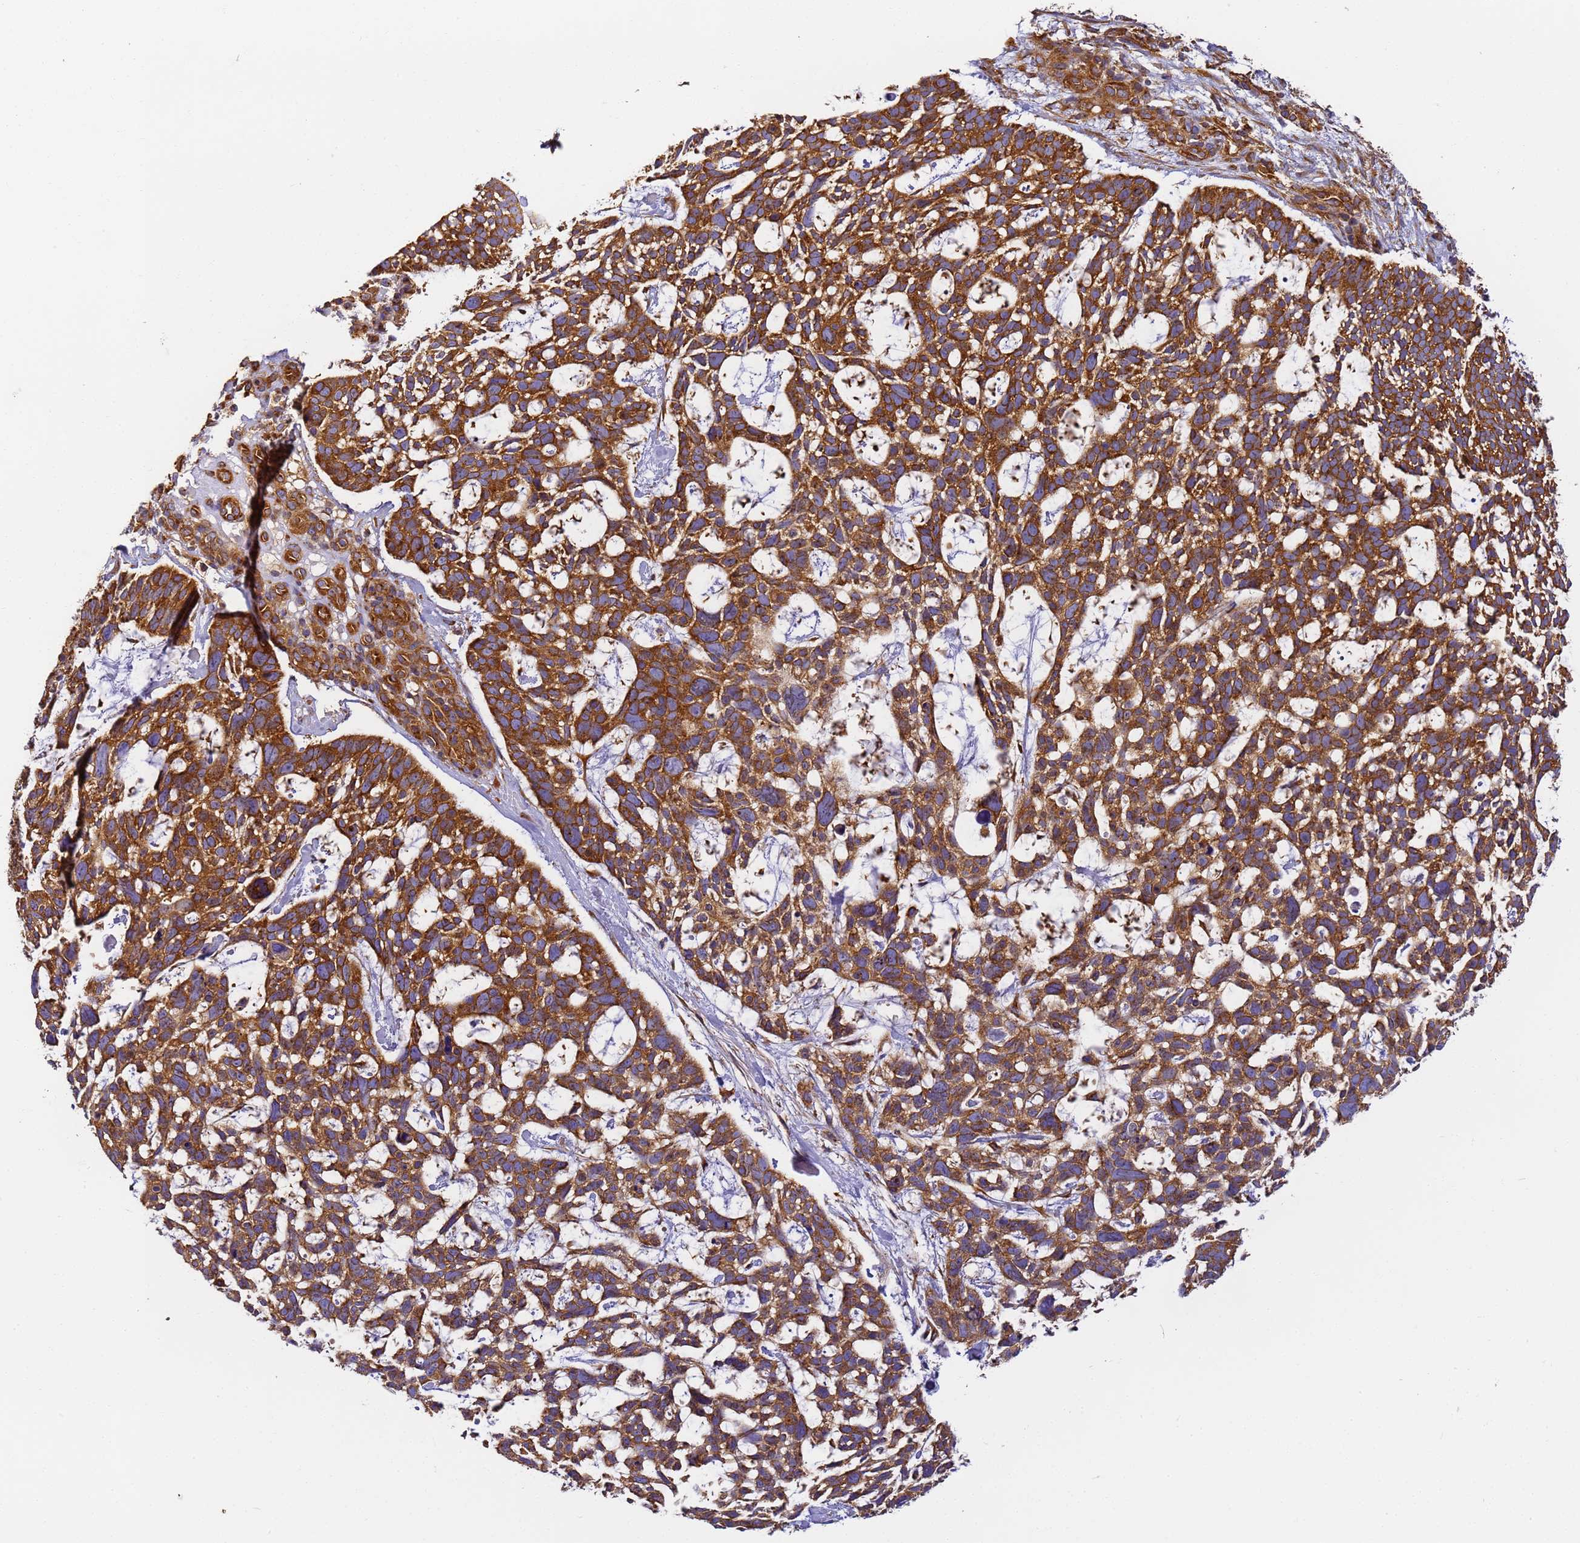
{"staining": {"intensity": "strong", "quantity": ">75%", "location": "cytoplasmic/membranous"}, "tissue": "skin cancer", "cell_type": "Tumor cells", "image_type": "cancer", "snomed": [{"axis": "morphology", "description": "Basal cell carcinoma"}, {"axis": "topography", "description": "Skin"}], "caption": "Protein expression analysis of skin basal cell carcinoma demonstrates strong cytoplasmic/membranous expression in about >75% of tumor cells.", "gene": "DYNC1I2", "patient": {"sex": "male", "age": 88}}